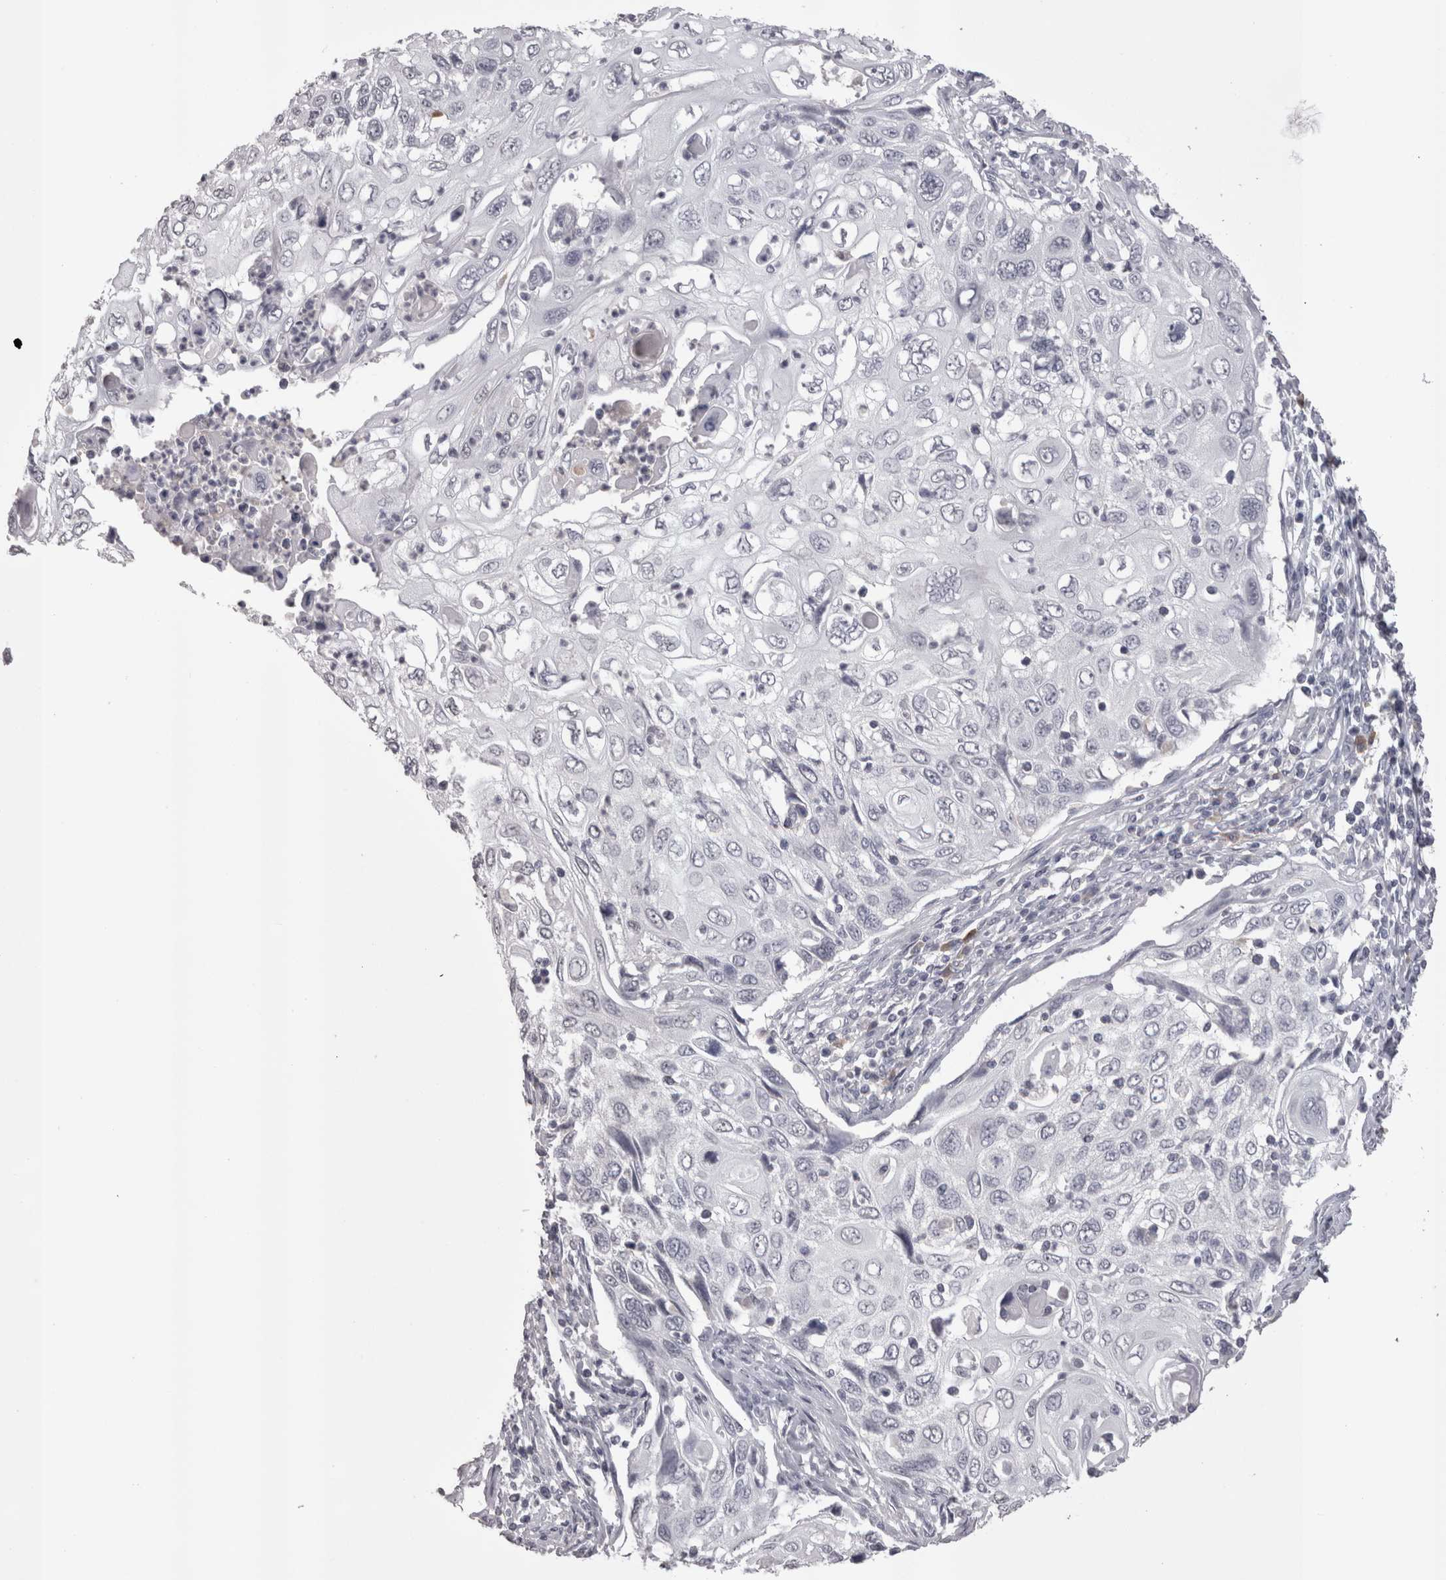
{"staining": {"intensity": "negative", "quantity": "none", "location": "none"}, "tissue": "cervical cancer", "cell_type": "Tumor cells", "image_type": "cancer", "snomed": [{"axis": "morphology", "description": "Squamous cell carcinoma, NOS"}, {"axis": "topography", "description": "Cervix"}], "caption": "This is an immunohistochemistry photomicrograph of squamous cell carcinoma (cervical). There is no staining in tumor cells.", "gene": "LAX1", "patient": {"sex": "female", "age": 70}}